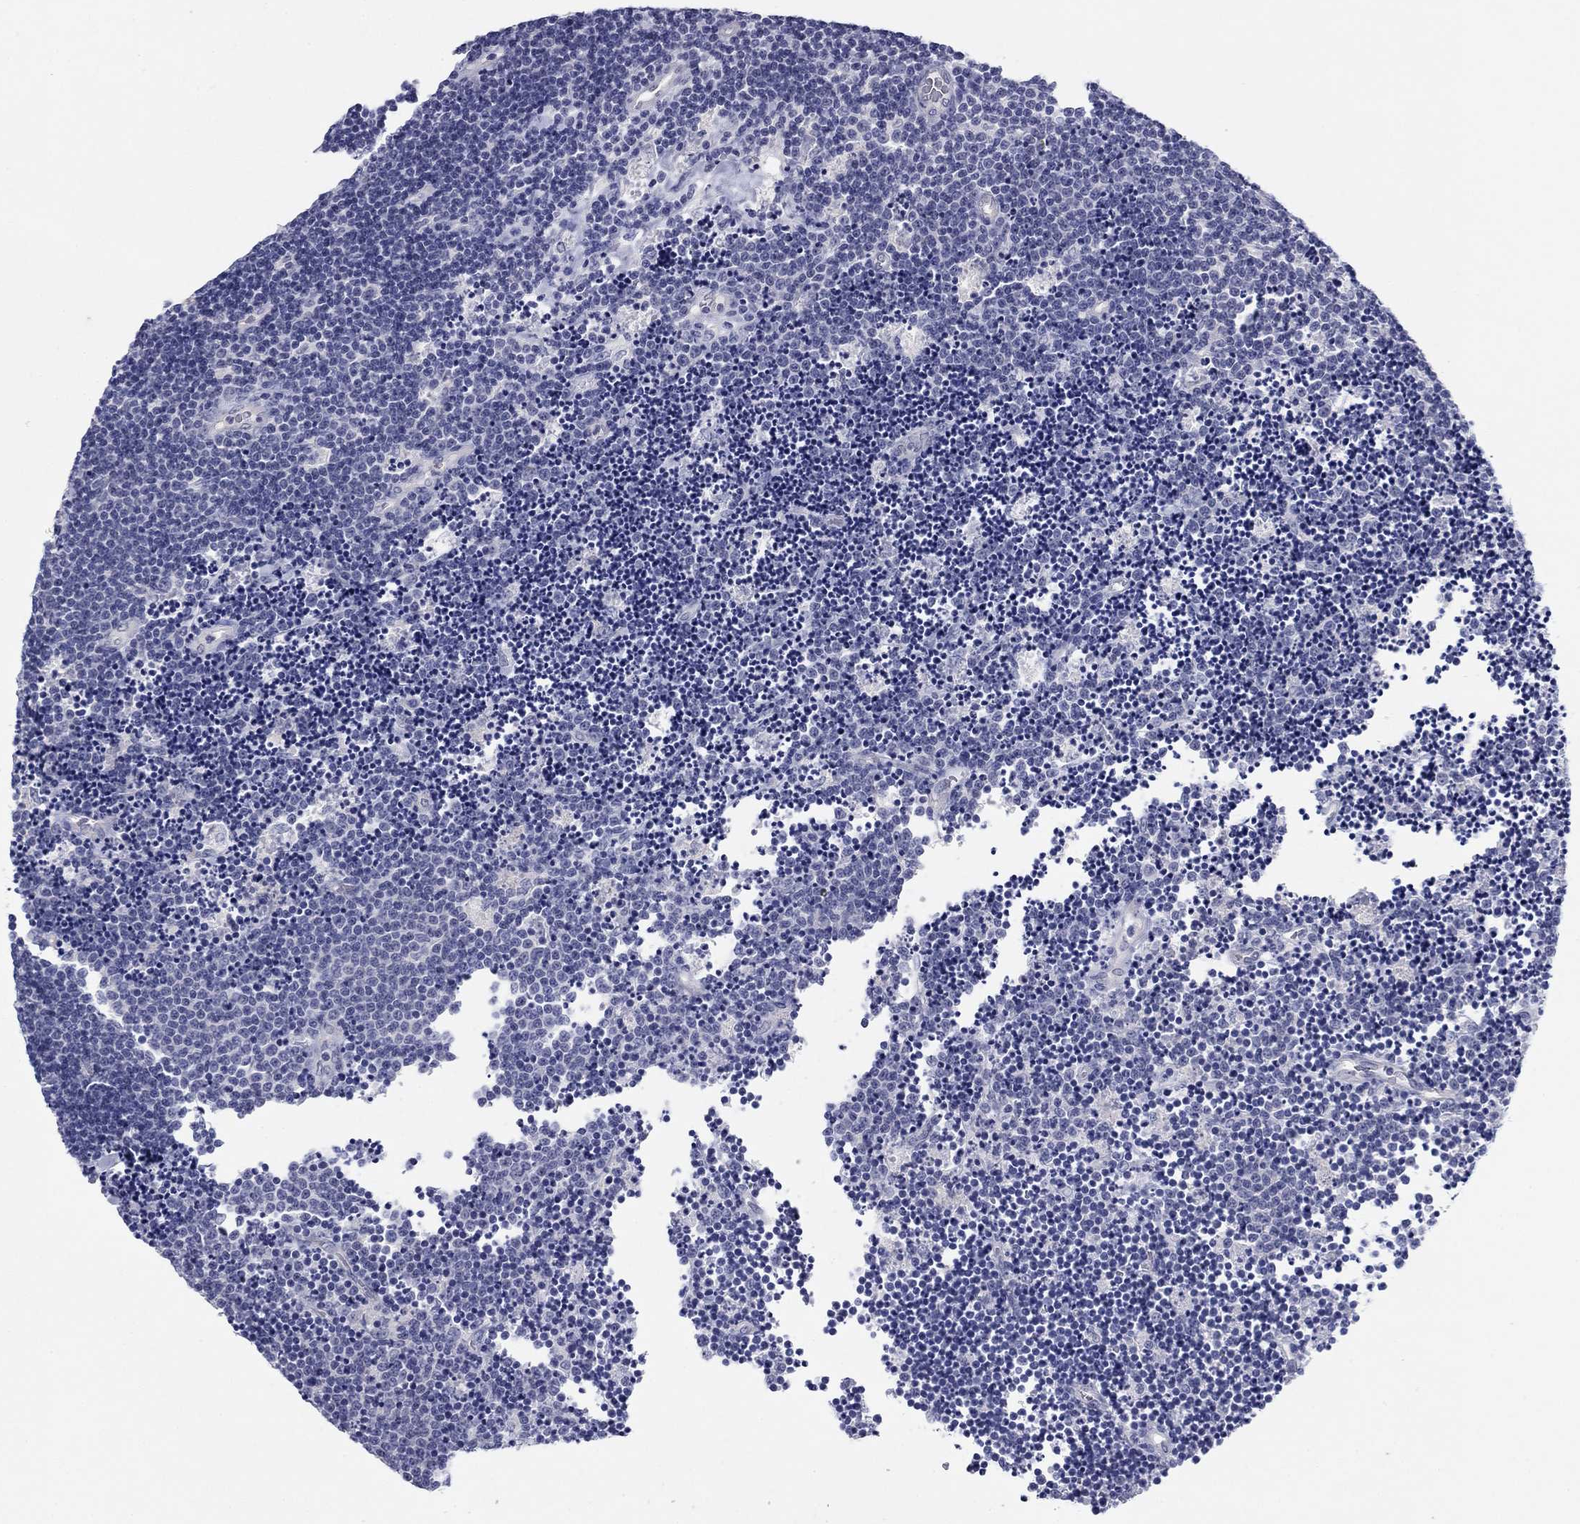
{"staining": {"intensity": "negative", "quantity": "none", "location": "none"}, "tissue": "lymphoma", "cell_type": "Tumor cells", "image_type": "cancer", "snomed": [{"axis": "morphology", "description": "Malignant lymphoma, non-Hodgkin's type, Low grade"}, {"axis": "topography", "description": "Brain"}], "caption": "Tumor cells show no significant protein positivity in lymphoma.", "gene": "PLS1", "patient": {"sex": "female", "age": 66}}